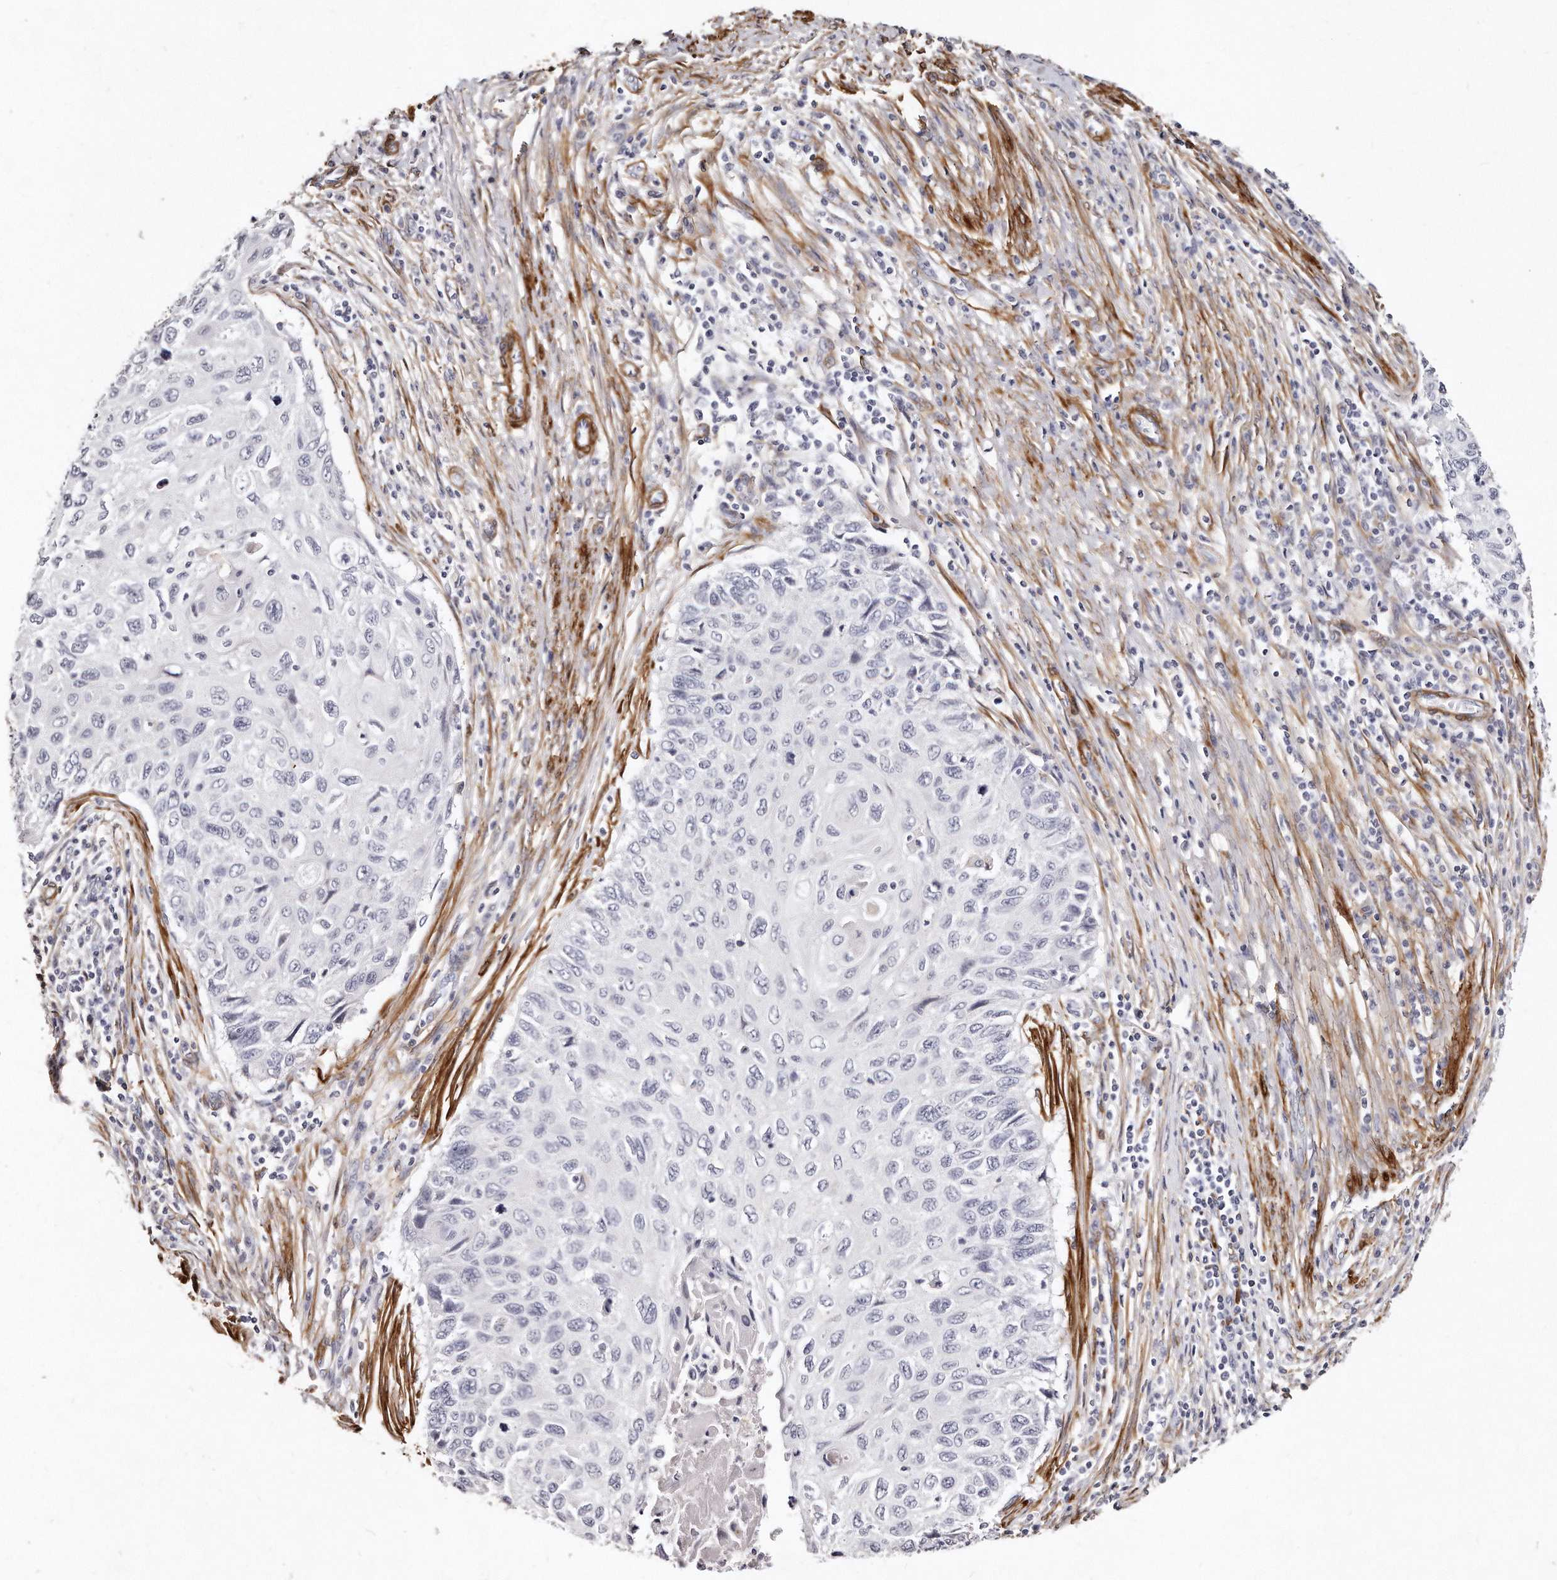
{"staining": {"intensity": "negative", "quantity": "none", "location": "none"}, "tissue": "cervical cancer", "cell_type": "Tumor cells", "image_type": "cancer", "snomed": [{"axis": "morphology", "description": "Squamous cell carcinoma, NOS"}, {"axis": "topography", "description": "Cervix"}], "caption": "Immunohistochemistry (IHC) micrograph of neoplastic tissue: squamous cell carcinoma (cervical) stained with DAB (3,3'-diaminobenzidine) exhibits no significant protein positivity in tumor cells.", "gene": "LMOD1", "patient": {"sex": "female", "age": 70}}